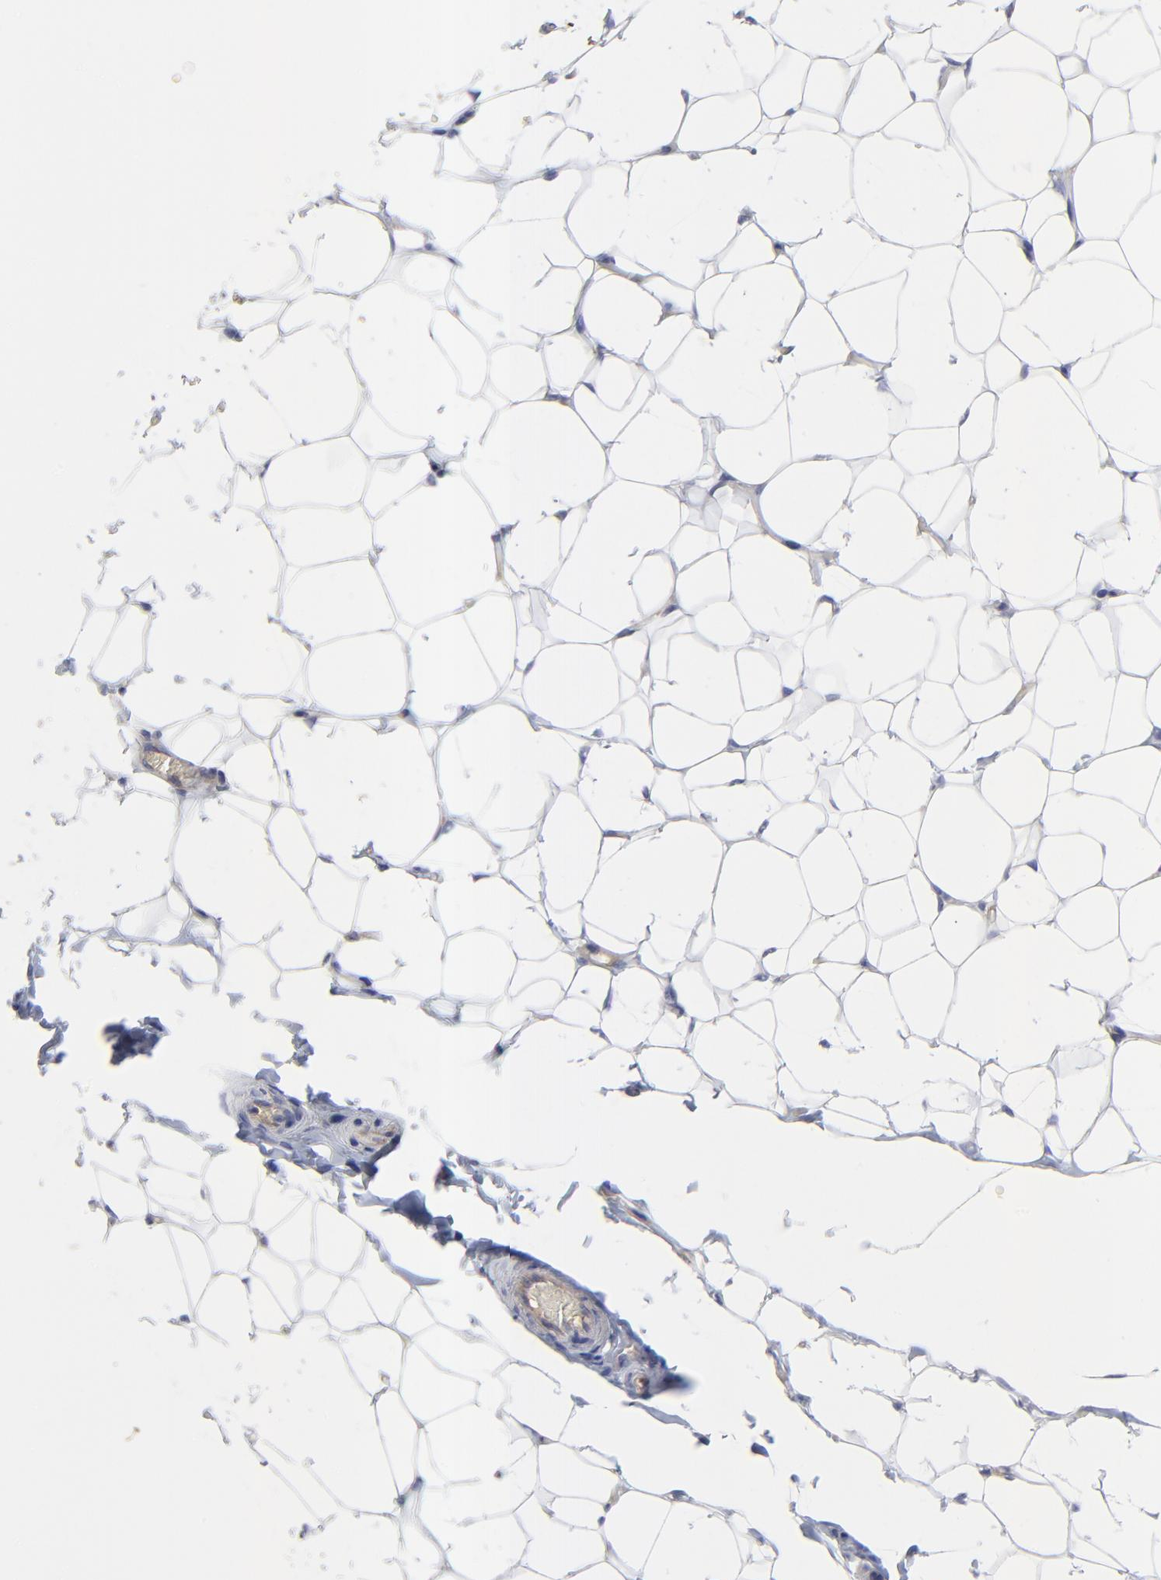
{"staining": {"intensity": "negative", "quantity": "none", "location": "none"}, "tissue": "adipose tissue", "cell_type": "Adipocytes", "image_type": "normal", "snomed": [{"axis": "morphology", "description": "Normal tissue, NOS"}, {"axis": "topography", "description": "Soft tissue"}], "caption": "Adipocytes show no significant expression in normal adipose tissue. (Stains: DAB immunohistochemistry with hematoxylin counter stain, Microscopy: brightfield microscopy at high magnification).", "gene": "SULF2", "patient": {"sex": "male", "age": 26}}